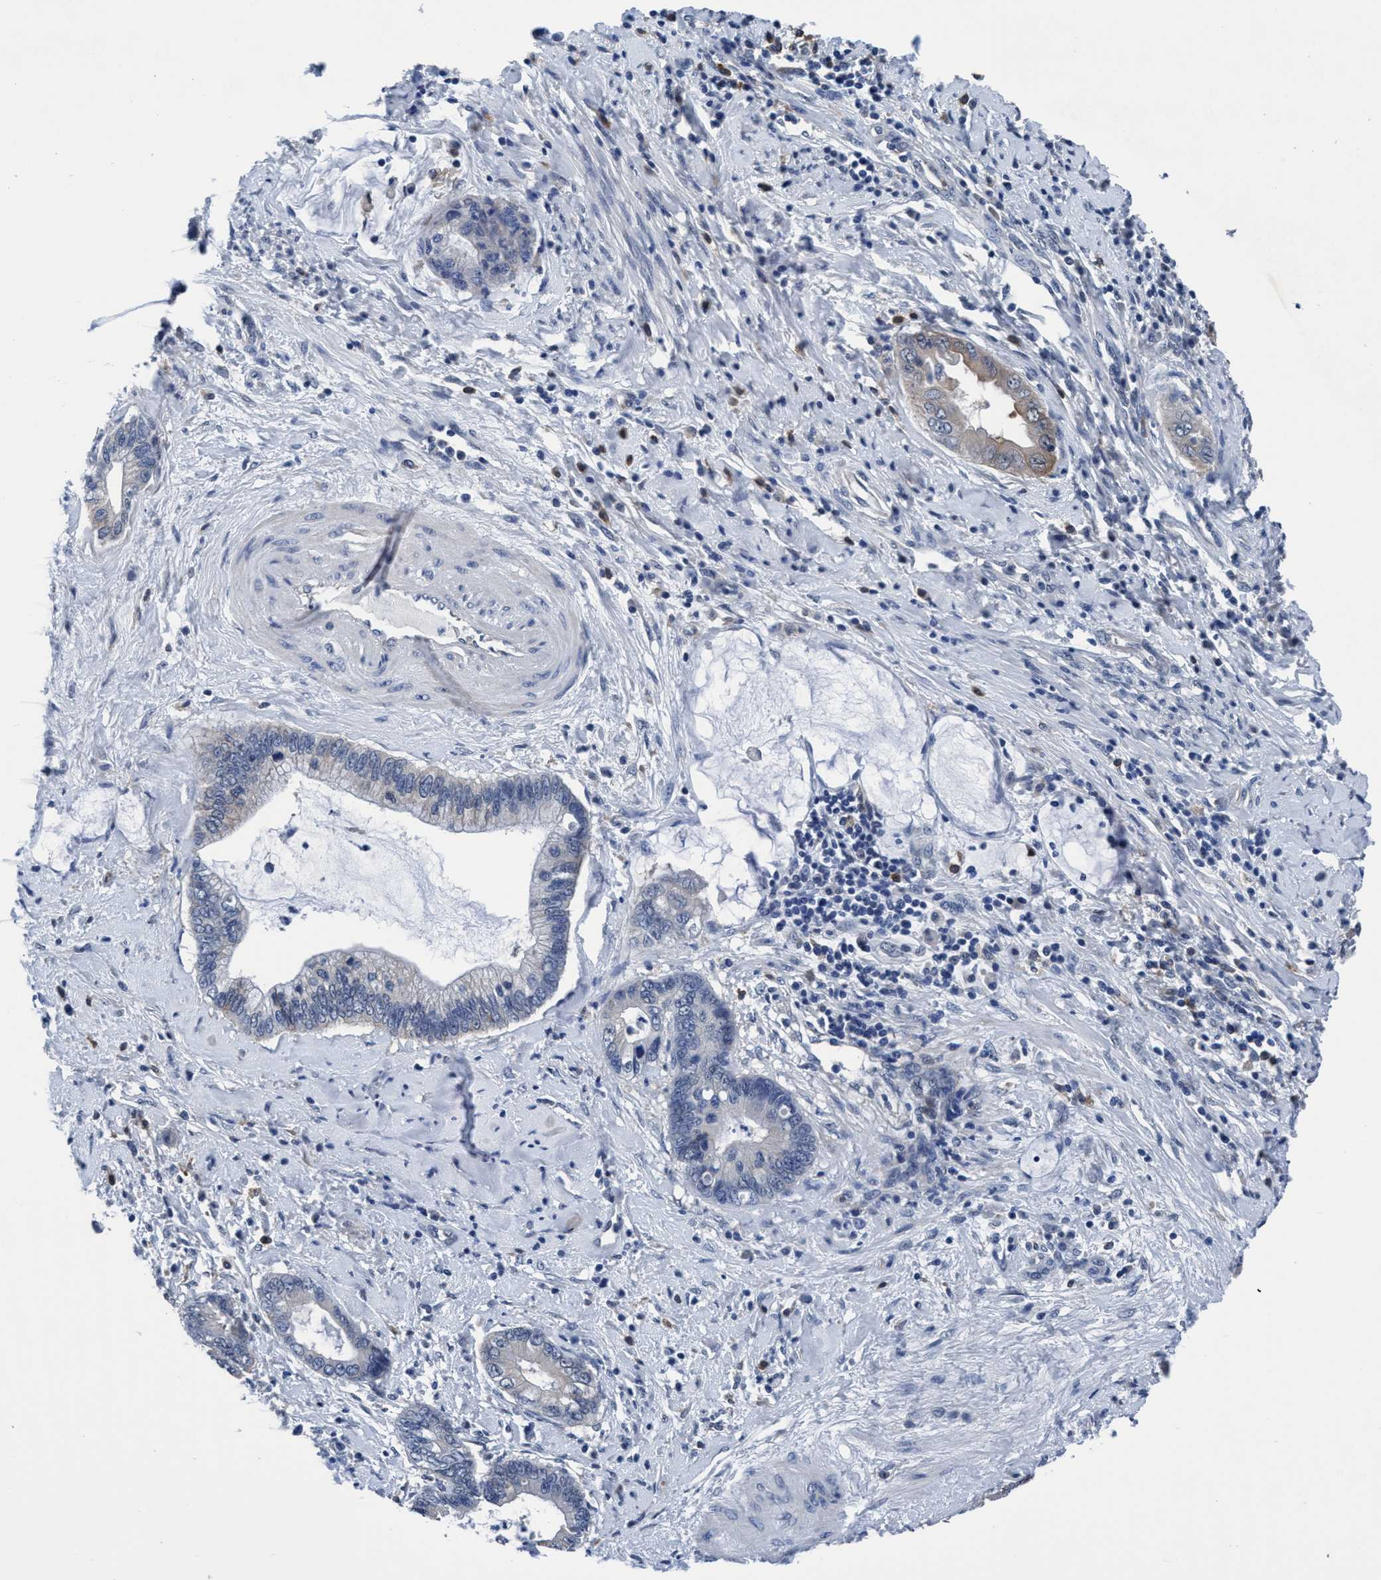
{"staining": {"intensity": "weak", "quantity": "<25%", "location": "cytoplasmic/membranous"}, "tissue": "cervical cancer", "cell_type": "Tumor cells", "image_type": "cancer", "snomed": [{"axis": "morphology", "description": "Adenocarcinoma, NOS"}, {"axis": "topography", "description": "Cervix"}], "caption": "High power microscopy micrograph of an IHC micrograph of cervical adenocarcinoma, revealing no significant expression in tumor cells. The staining was performed using DAB to visualize the protein expression in brown, while the nuclei were stained in blue with hematoxylin (Magnification: 20x).", "gene": "TMEM94", "patient": {"sex": "female", "age": 44}}